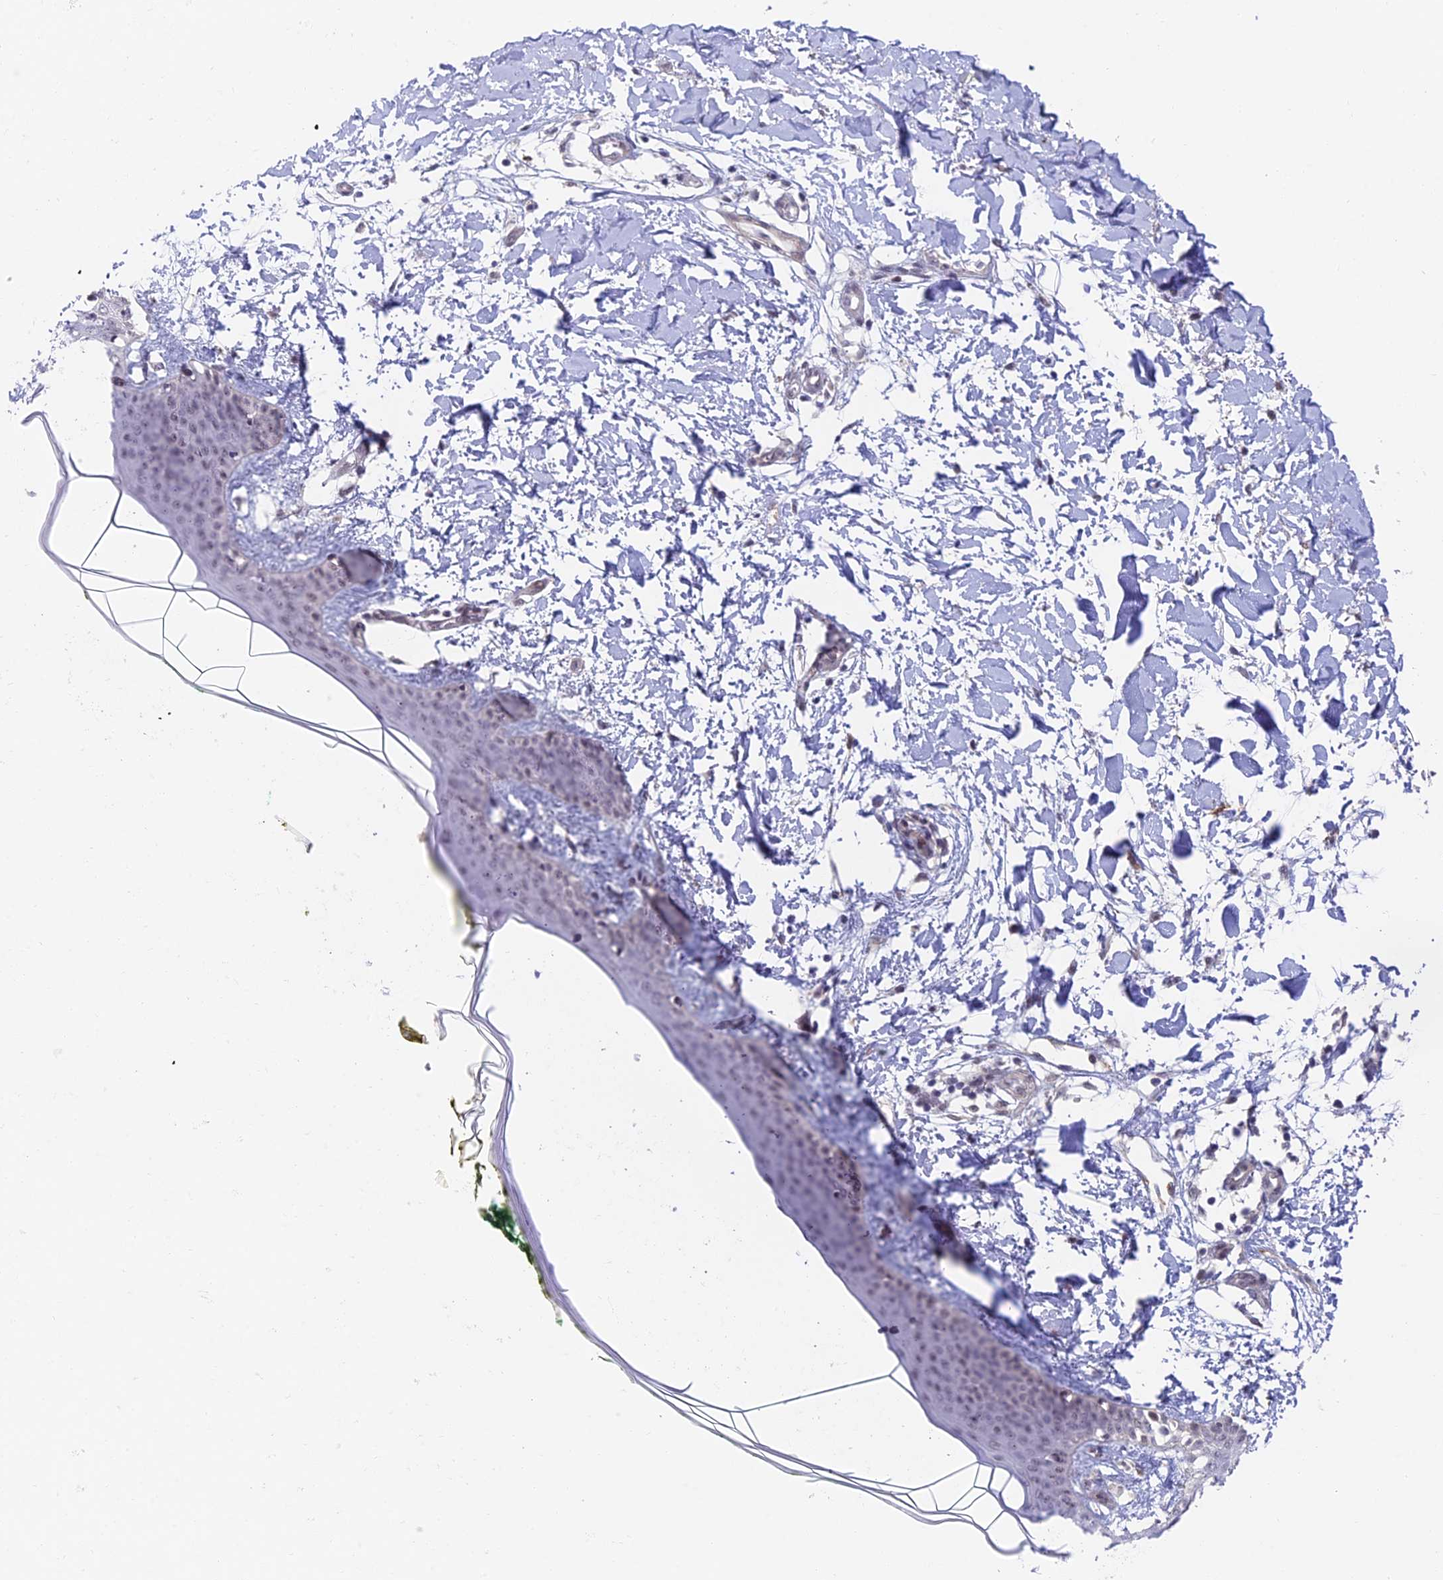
{"staining": {"intensity": "weak", "quantity": "25%-75%", "location": "cytoplasmic/membranous,nuclear"}, "tissue": "skin", "cell_type": "Fibroblasts", "image_type": "normal", "snomed": [{"axis": "morphology", "description": "Normal tissue, NOS"}, {"axis": "topography", "description": "Skin"}], "caption": "Immunohistochemistry (IHC) of benign human skin demonstrates low levels of weak cytoplasmic/membranous,nuclear expression in approximately 25%-75% of fibroblasts. Using DAB (brown) and hematoxylin (blue) stains, captured at high magnification using brightfield microscopy.", "gene": "NSMCE1", "patient": {"sex": "female", "age": 34}}